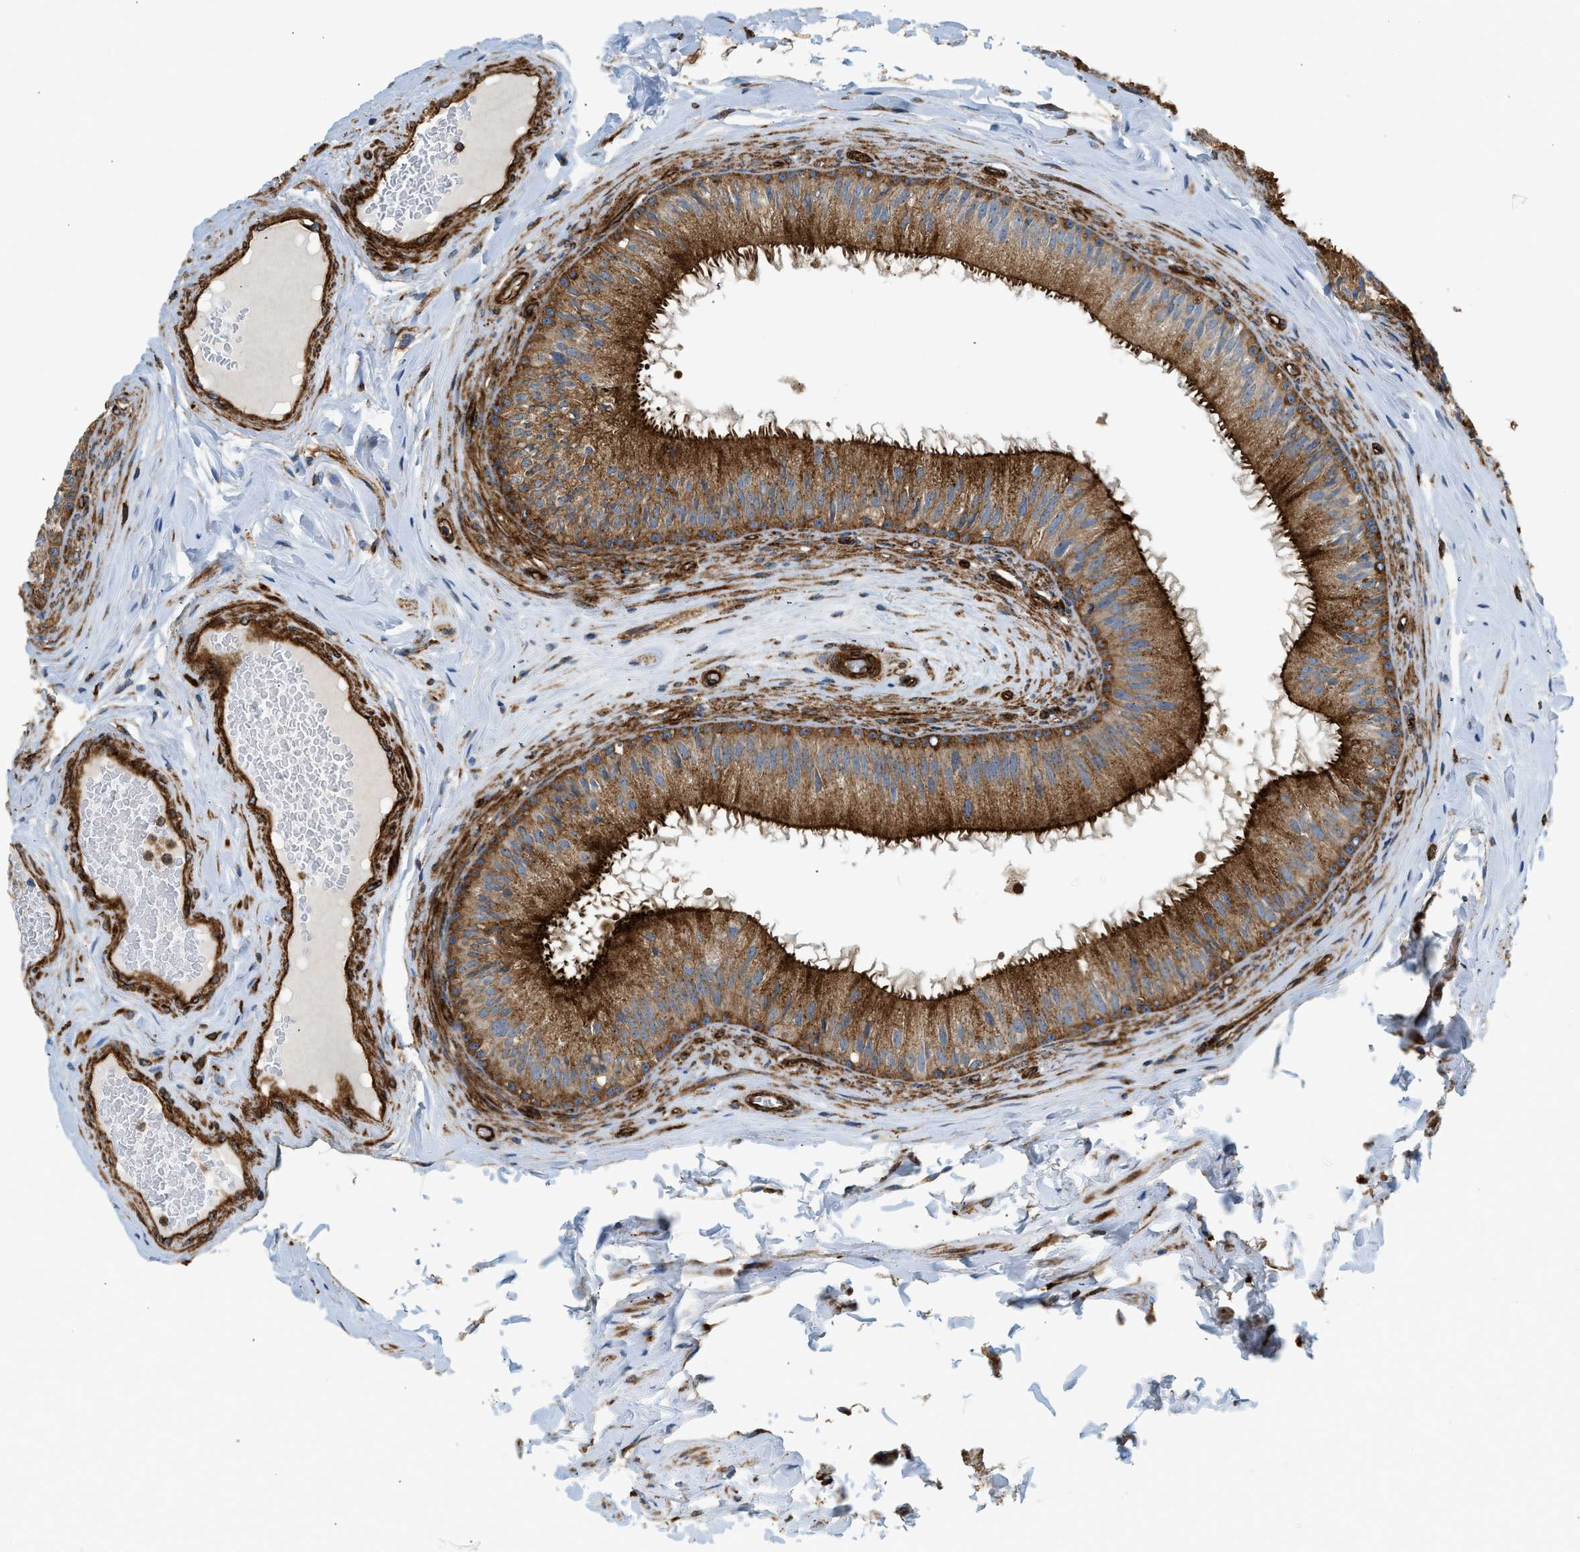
{"staining": {"intensity": "strong", "quantity": ">75%", "location": "cytoplasmic/membranous"}, "tissue": "epididymis", "cell_type": "Glandular cells", "image_type": "normal", "snomed": [{"axis": "morphology", "description": "Normal tissue, NOS"}, {"axis": "topography", "description": "Testis"}, {"axis": "topography", "description": "Epididymis"}], "caption": "Protein analysis of unremarkable epididymis displays strong cytoplasmic/membranous staining in about >75% of glandular cells.", "gene": "HIP1", "patient": {"sex": "male", "age": 36}}